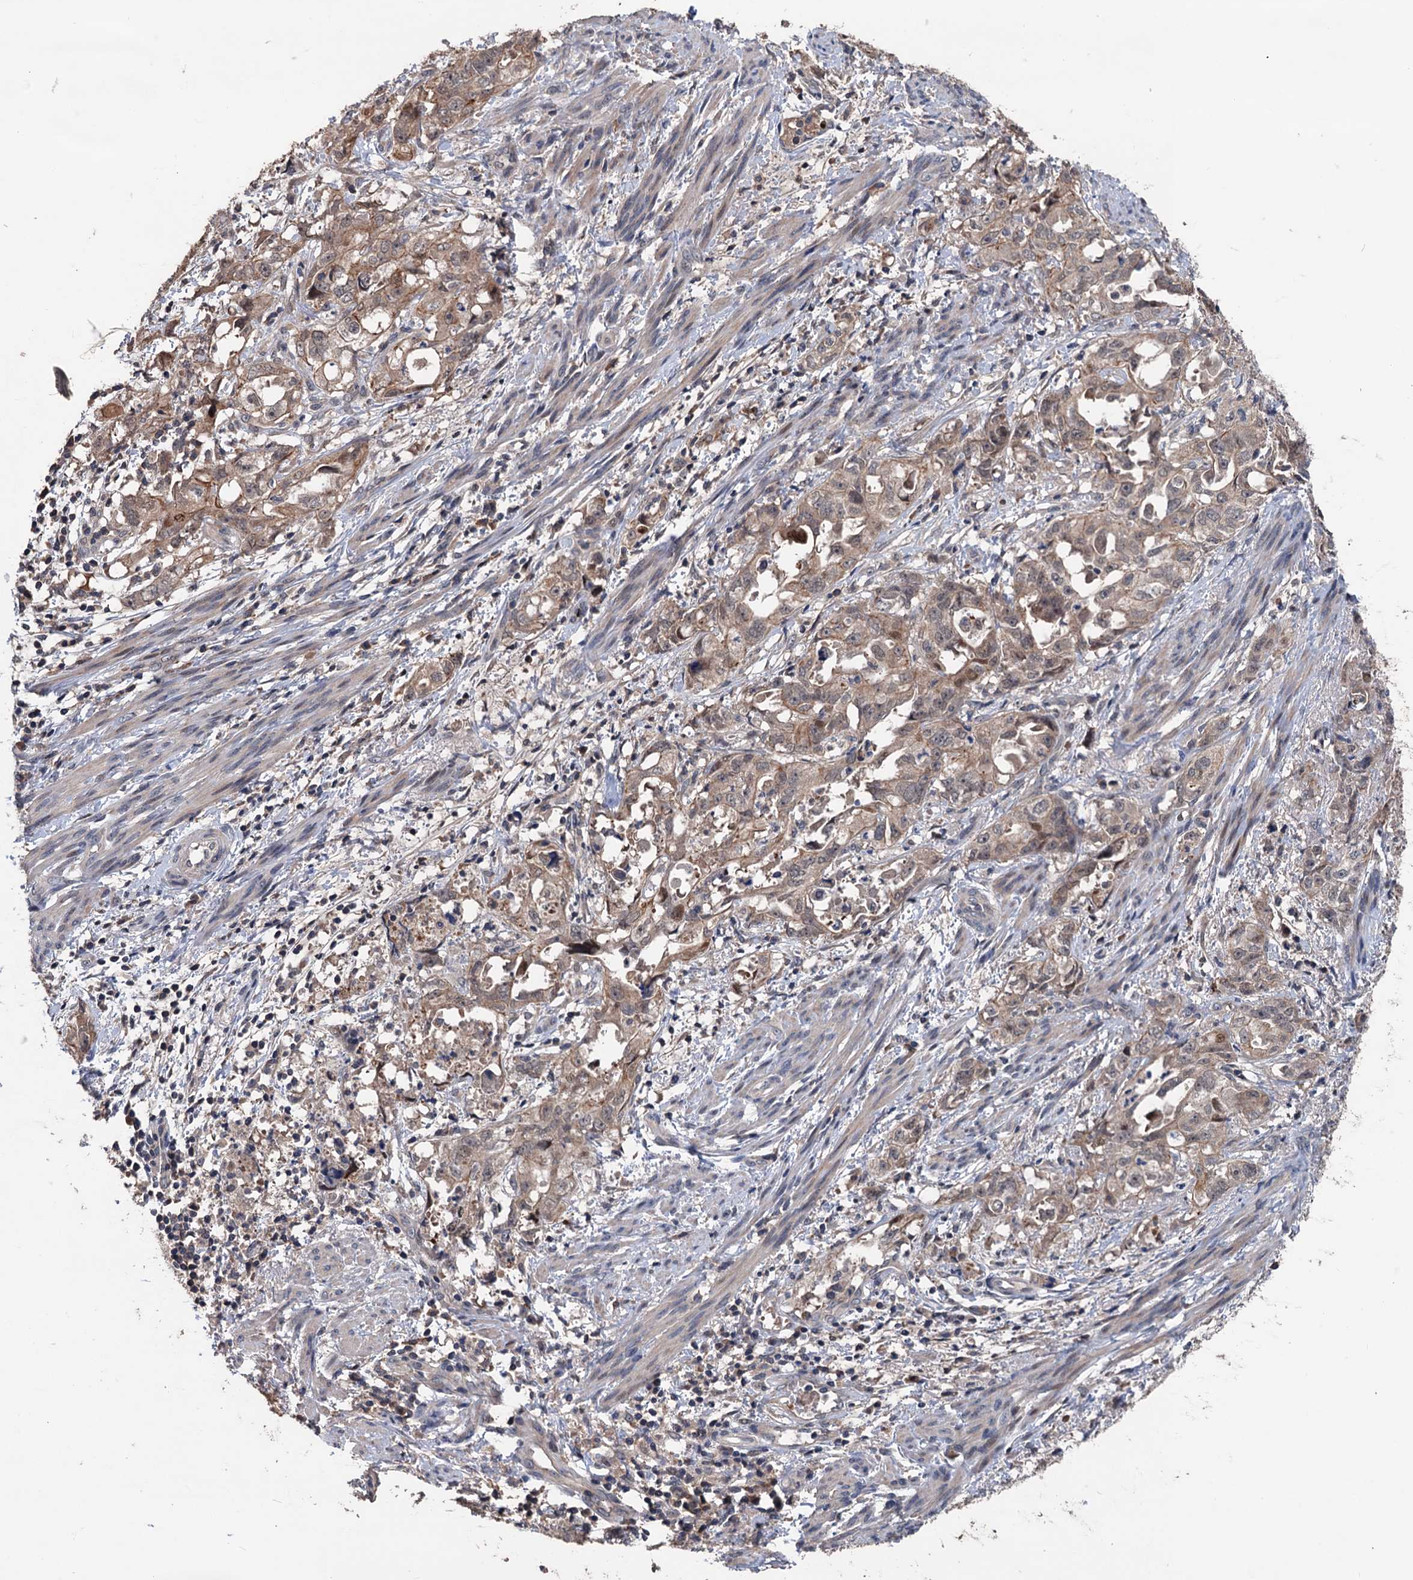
{"staining": {"intensity": "weak", "quantity": "25%-75%", "location": "cytoplasmic/membranous"}, "tissue": "endometrial cancer", "cell_type": "Tumor cells", "image_type": "cancer", "snomed": [{"axis": "morphology", "description": "Adenocarcinoma, NOS"}, {"axis": "topography", "description": "Endometrium"}], "caption": "Immunohistochemistry (DAB (3,3'-diaminobenzidine)) staining of adenocarcinoma (endometrial) reveals weak cytoplasmic/membranous protein staining in approximately 25%-75% of tumor cells.", "gene": "ZNF438", "patient": {"sex": "female", "age": 65}}